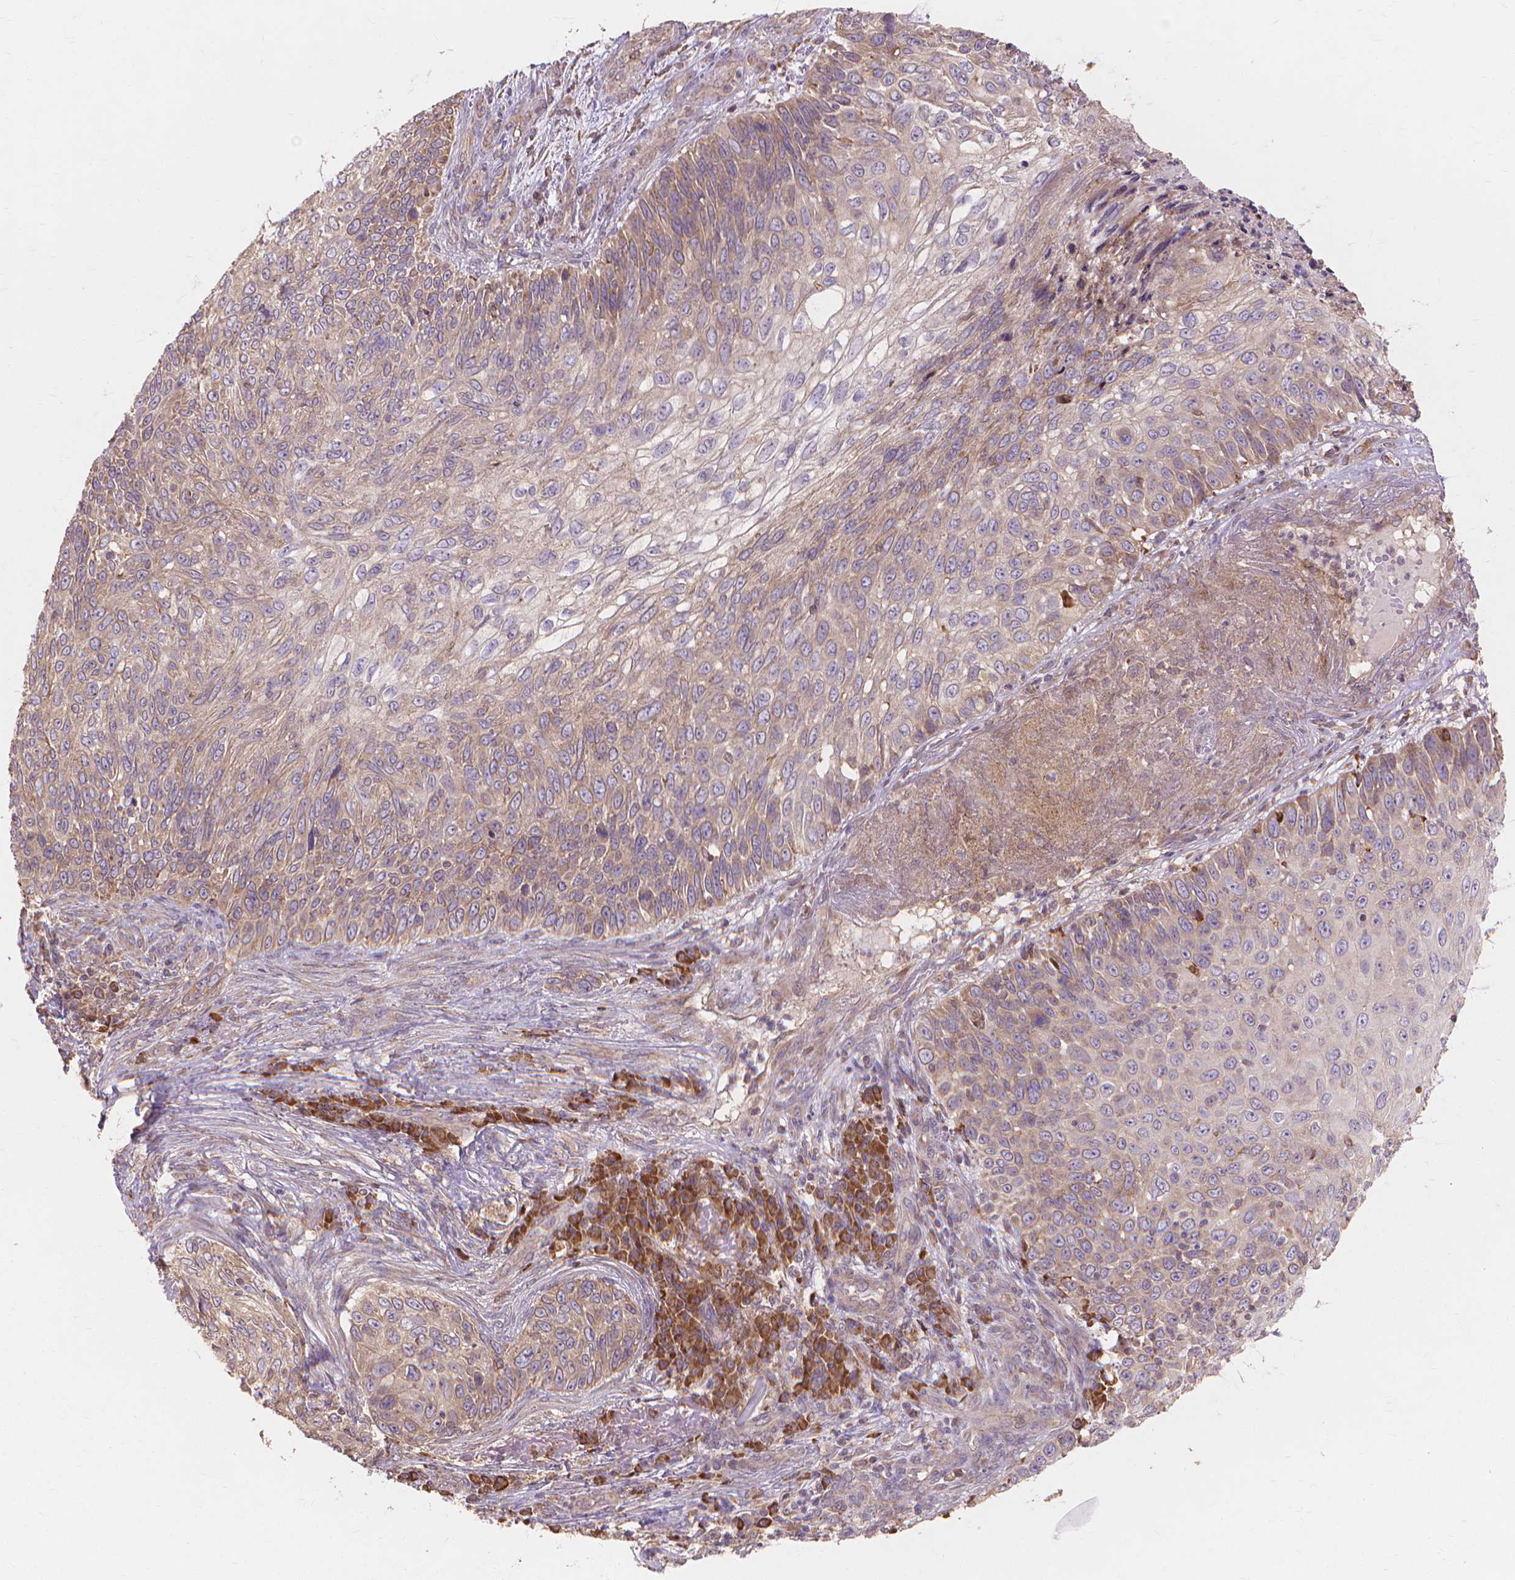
{"staining": {"intensity": "weak", "quantity": ">75%", "location": "cytoplasmic/membranous"}, "tissue": "skin cancer", "cell_type": "Tumor cells", "image_type": "cancer", "snomed": [{"axis": "morphology", "description": "Squamous cell carcinoma, NOS"}, {"axis": "topography", "description": "Skin"}], "caption": "Tumor cells display low levels of weak cytoplasmic/membranous expression in approximately >75% of cells in human skin squamous cell carcinoma. (Stains: DAB in brown, nuclei in blue, Microscopy: brightfield microscopy at high magnification).", "gene": "TAB2", "patient": {"sex": "male", "age": 92}}